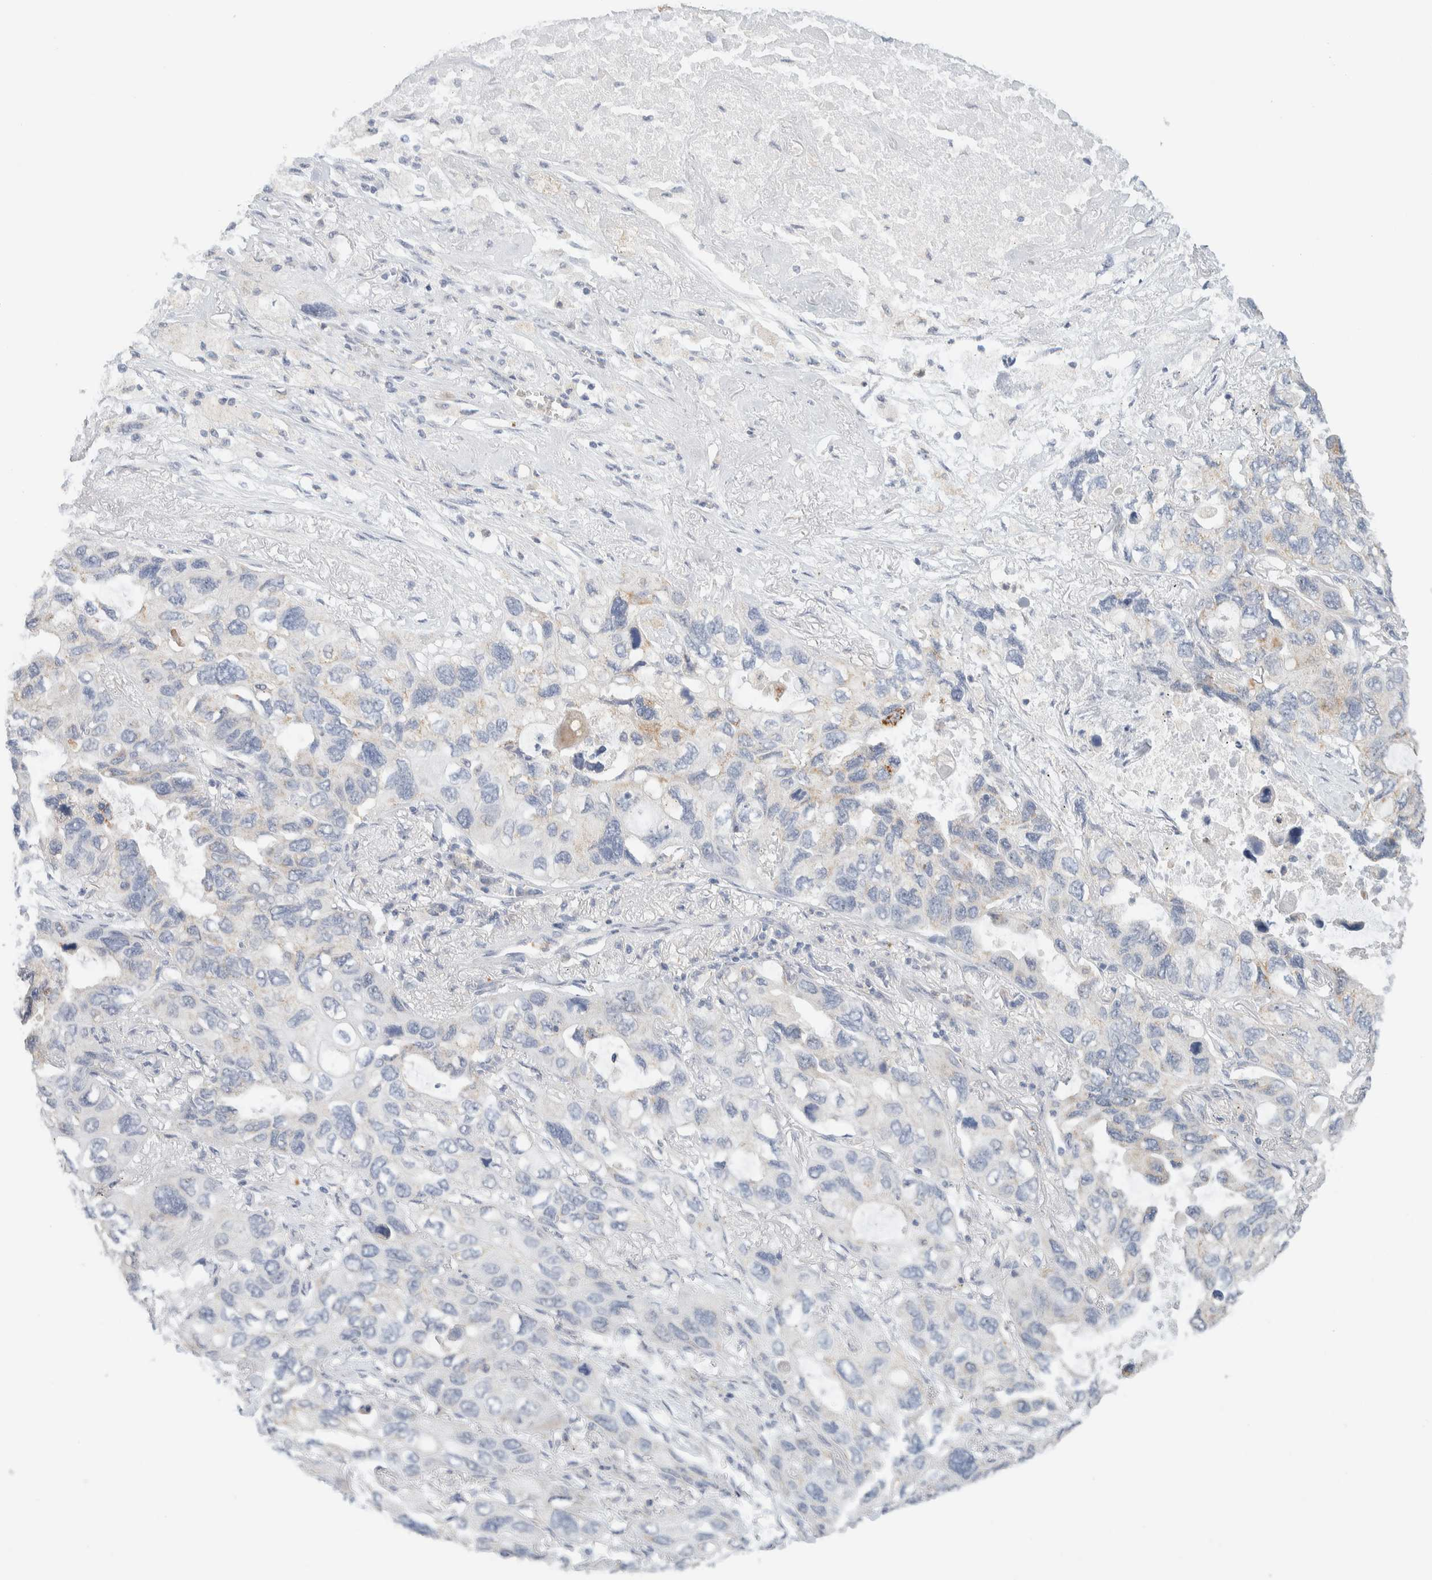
{"staining": {"intensity": "negative", "quantity": "none", "location": "none"}, "tissue": "lung cancer", "cell_type": "Tumor cells", "image_type": "cancer", "snomed": [{"axis": "morphology", "description": "Squamous cell carcinoma, NOS"}, {"axis": "topography", "description": "Lung"}], "caption": "DAB (3,3'-diaminobenzidine) immunohistochemical staining of lung cancer (squamous cell carcinoma) exhibits no significant expression in tumor cells.", "gene": "HDHD3", "patient": {"sex": "female", "age": 73}}